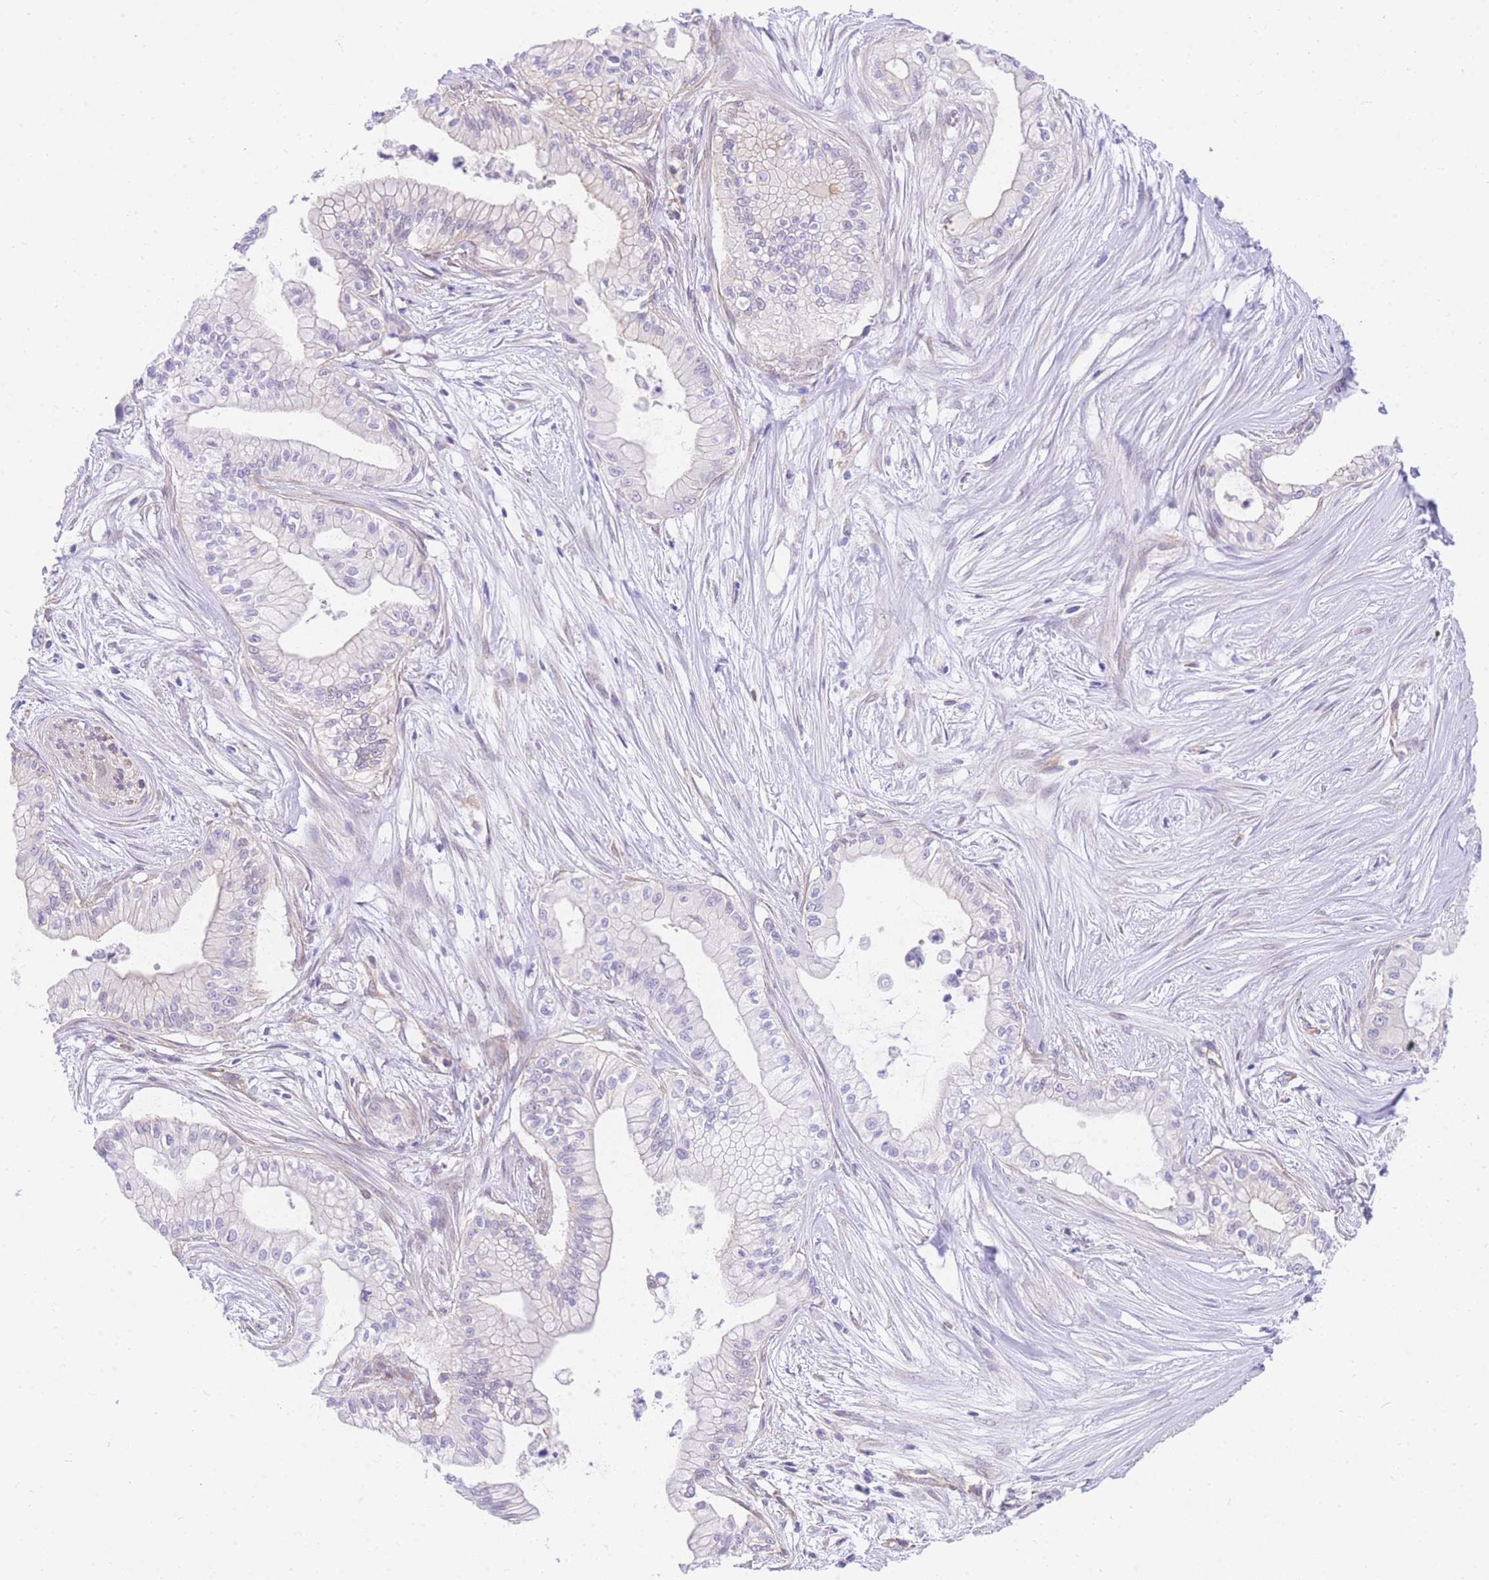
{"staining": {"intensity": "negative", "quantity": "none", "location": "none"}, "tissue": "pancreatic cancer", "cell_type": "Tumor cells", "image_type": "cancer", "snomed": [{"axis": "morphology", "description": "Adenocarcinoma, NOS"}, {"axis": "topography", "description": "Pancreas"}], "caption": "Tumor cells show no significant protein staining in pancreatic cancer. (DAB immunohistochemistry visualized using brightfield microscopy, high magnification).", "gene": "SRSF12", "patient": {"sex": "male", "age": 78}}